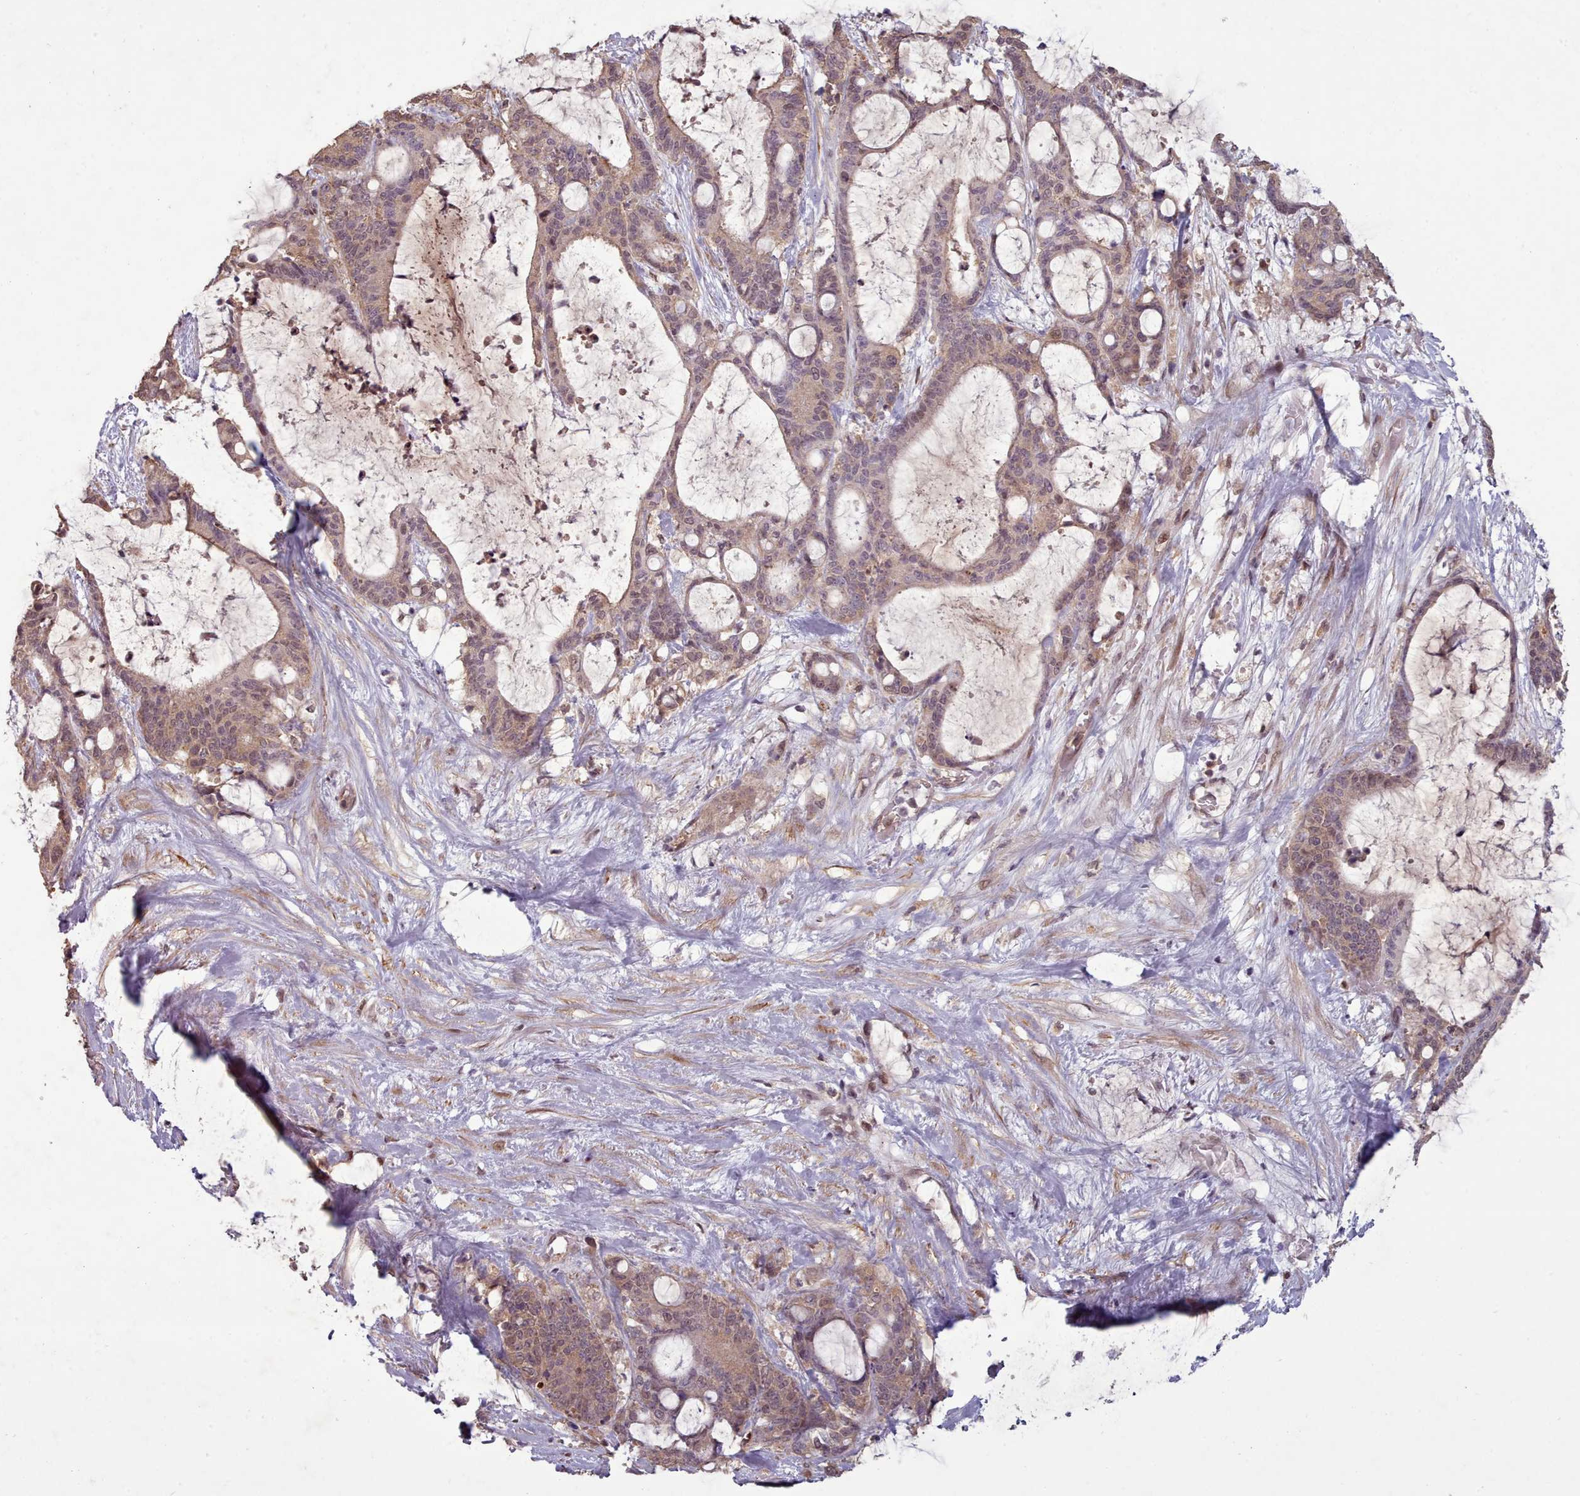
{"staining": {"intensity": "moderate", "quantity": "25%-75%", "location": "cytoplasmic/membranous,nuclear"}, "tissue": "liver cancer", "cell_type": "Tumor cells", "image_type": "cancer", "snomed": [{"axis": "morphology", "description": "Normal tissue, NOS"}, {"axis": "morphology", "description": "Cholangiocarcinoma"}, {"axis": "topography", "description": "Liver"}, {"axis": "topography", "description": "Peripheral nerve tissue"}], "caption": "The immunohistochemical stain labels moderate cytoplasmic/membranous and nuclear staining in tumor cells of liver cholangiocarcinoma tissue.", "gene": "CDC6", "patient": {"sex": "female", "age": 73}}